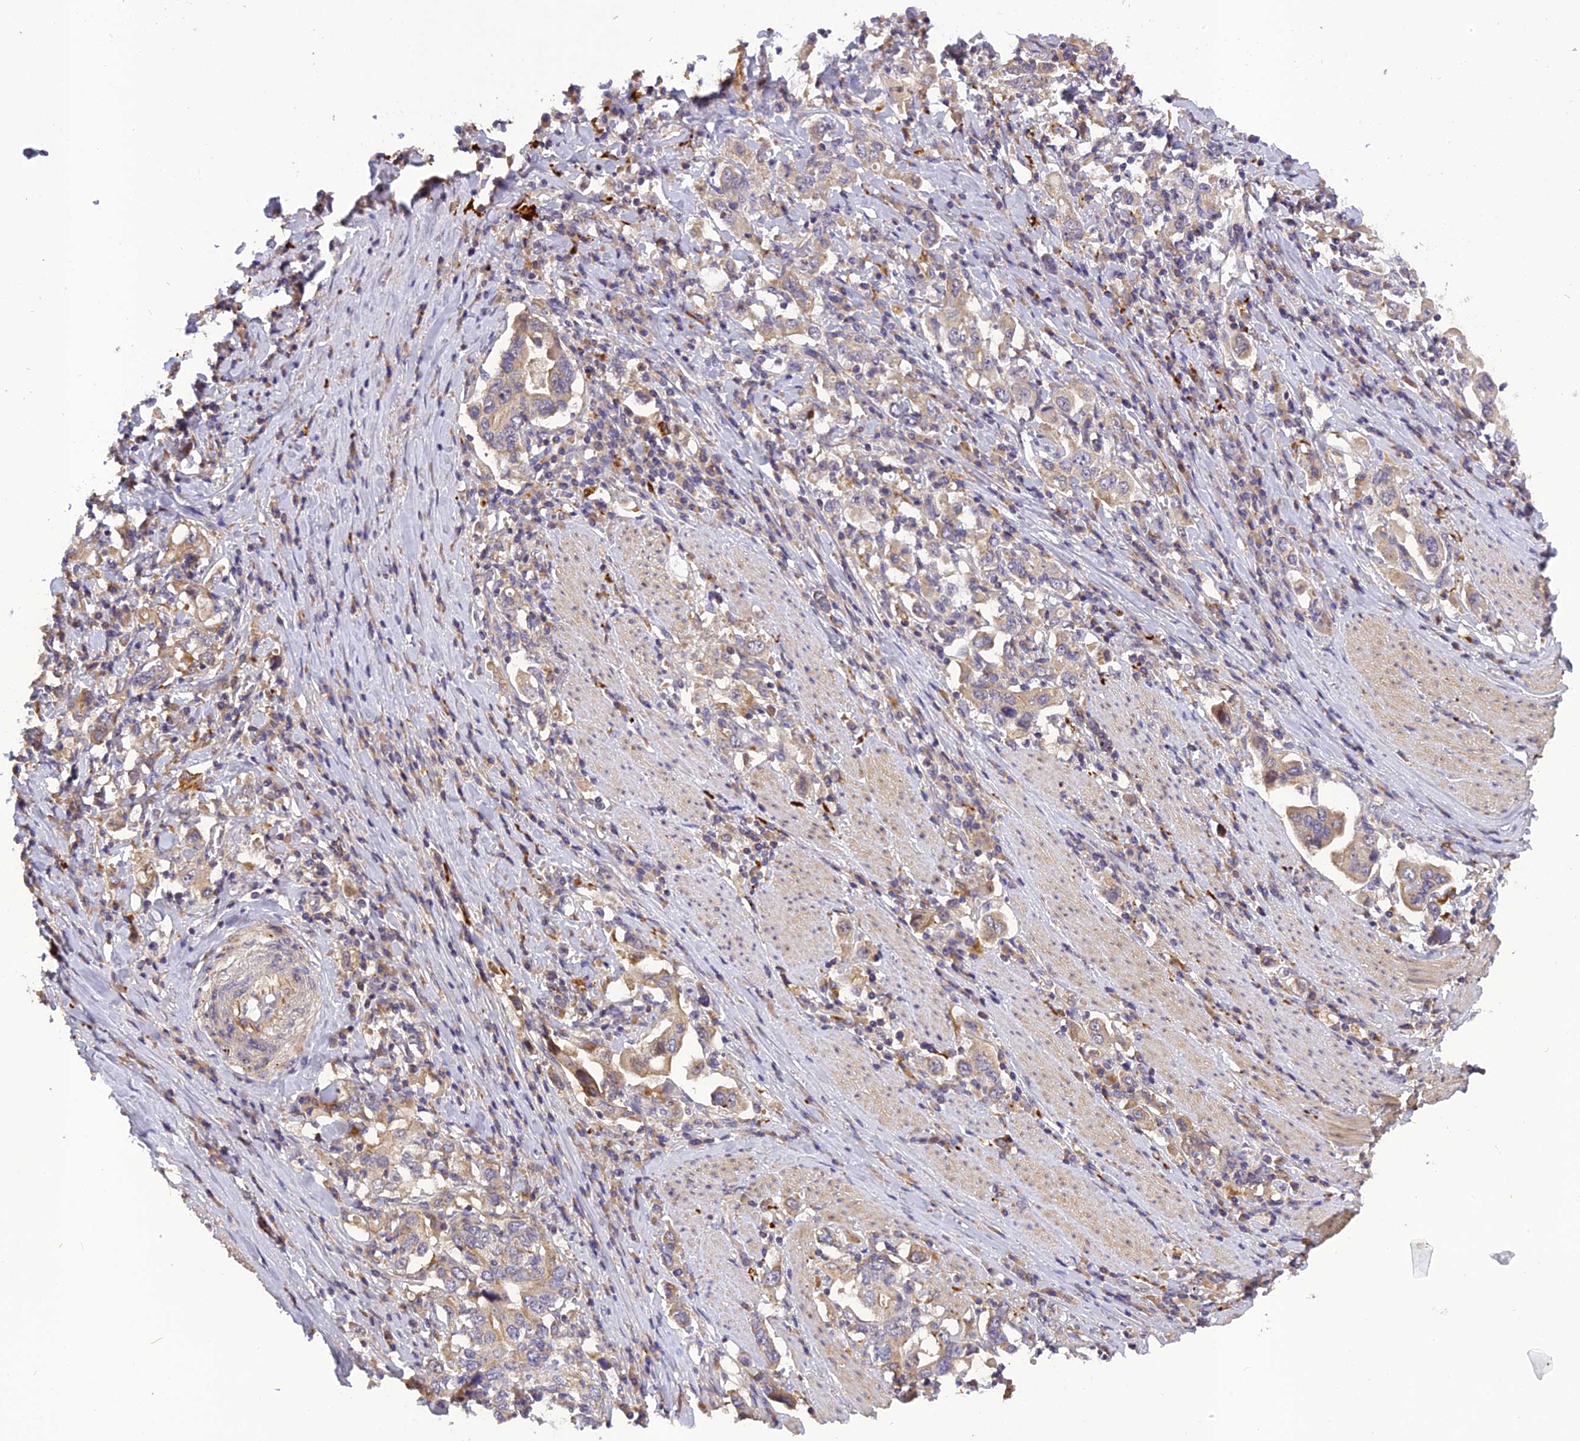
{"staining": {"intensity": "weak", "quantity": "25%-75%", "location": "cytoplasmic/membranous"}, "tissue": "stomach cancer", "cell_type": "Tumor cells", "image_type": "cancer", "snomed": [{"axis": "morphology", "description": "Adenocarcinoma, NOS"}, {"axis": "topography", "description": "Stomach, upper"}, {"axis": "topography", "description": "Stomach"}], "caption": "Human stomach cancer (adenocarcinoma) stained with a brown dye demonstrates weak cytoplasmic/membranous positive positivity in about 25%-75% of tumor cells.", "gene": "FNIP2", "patient": {"sex": "male", "age": 62}}